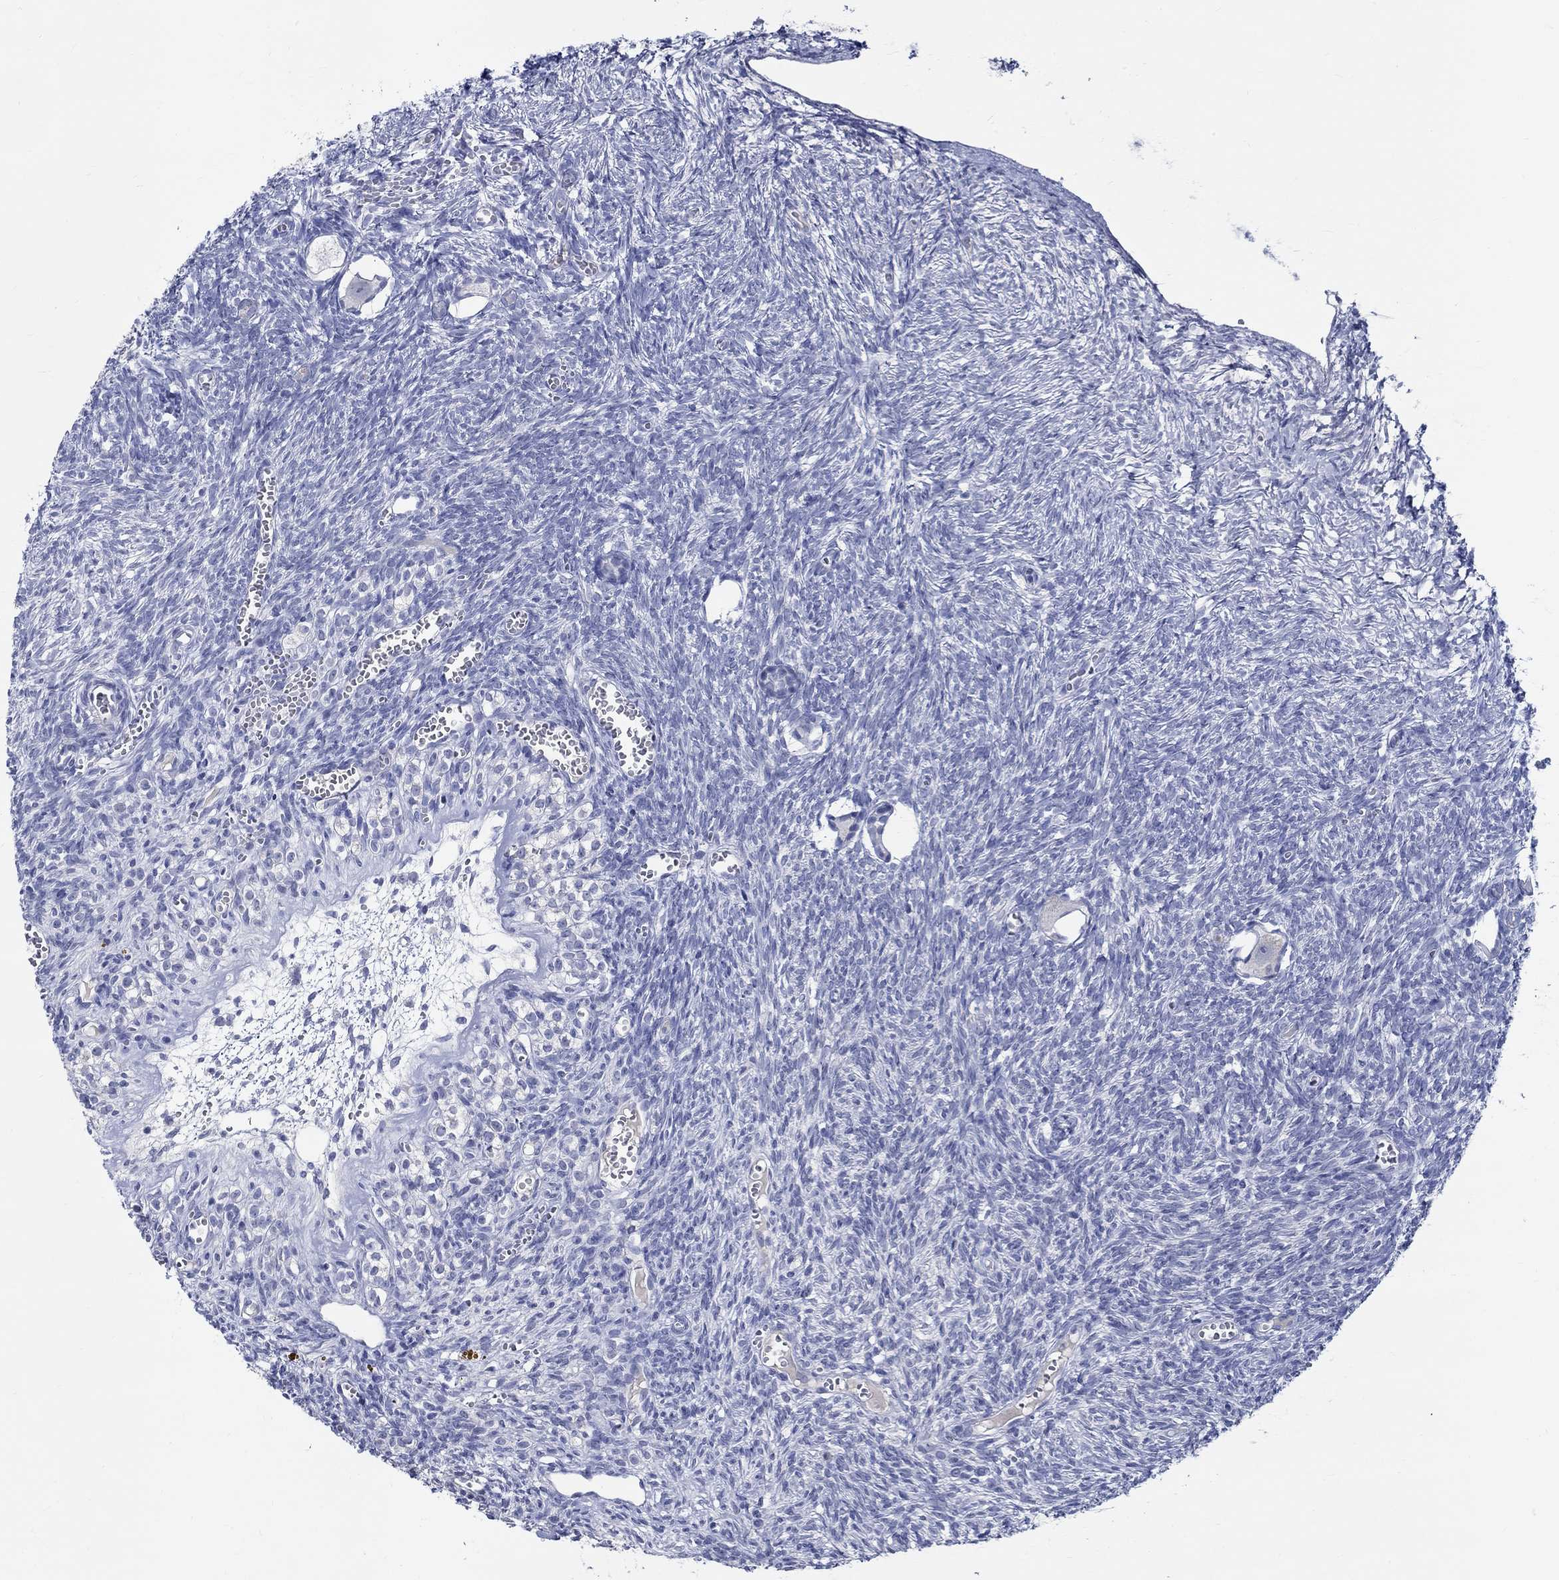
{"staining": {"intensity": "negative", "quantity": "none", "location": "none"}, "tissue": "ovary", "cell_type": "Follicle cells", "image_type": "normal", "snomed": [{"axis": "morphology", "description": "Normal tissue, NOS"}, {"axis": "topography", "description": "Ovary"}], "caption": "IHC micrograph of benign human ovary stained for a protein (brown), which reveals no staining in follicle cells. Brightfield microscopy of immunohistochemistry (IHC) stained with DAB (3,3'-diaminobenzidine) (brown) and hematoxylin (blue), captured at high magnification.", "gene": "CETN1", "patient": {"sex": "female", "age": 43}}